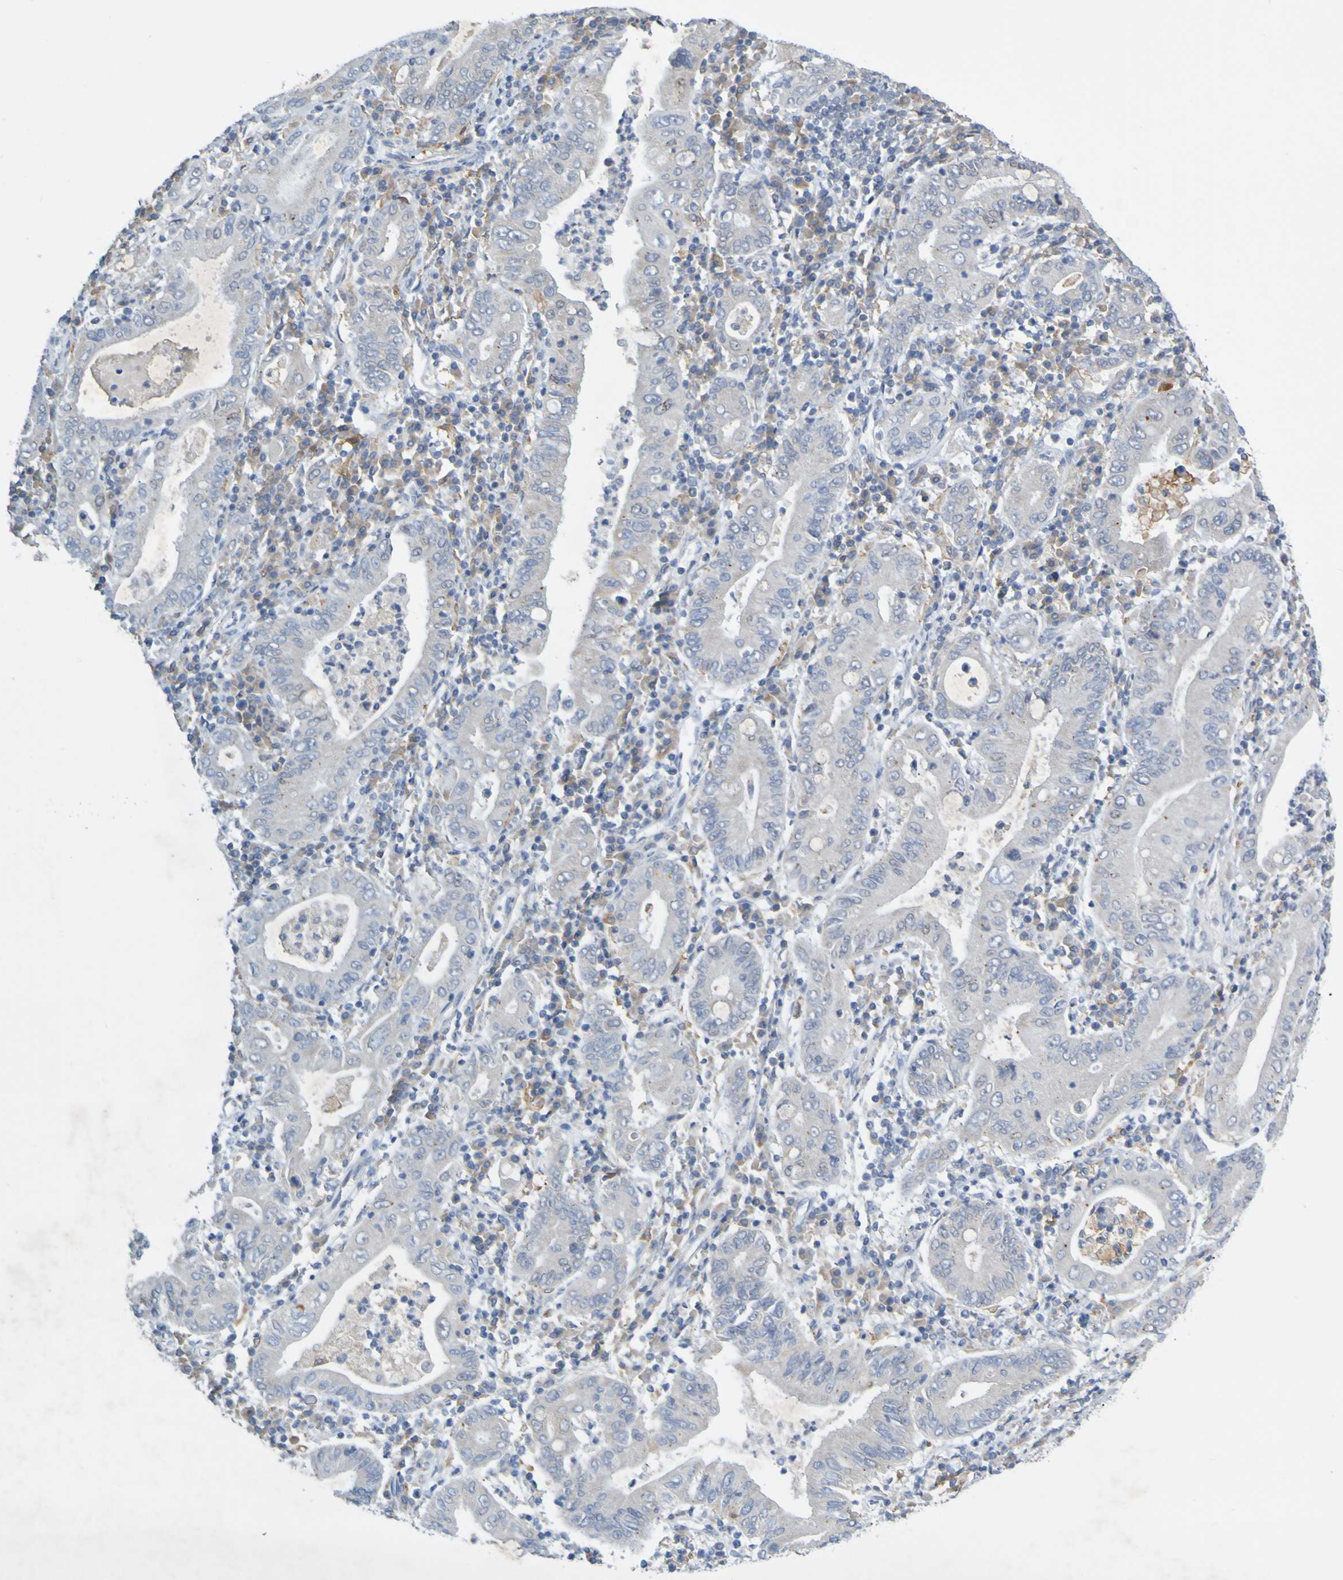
{"staining": {"intensity": "negative", "quantity": "none", "location": "none"}, "tissue": "stomach cancer", "cell_type": "Tumor cells", "image_type": "cancer", "snomed": [{"axis": "morphology", "description": "Normal tissue, NOS"}, {"axis": "morphology", "description": "Adenocarcinoma, NOS"}, {"axis": "topography", "description": "Esophagus"}, {"axis": "topography", "description": "Stomach, upper"}, {"axis": "topography", "description": "Peripheral nerve tissue"}], "caption": "Protein analysis of stomach adenocarcinoma shows no significant staining in tumor cells. (DAB (3,3'-diaminobenzidine) IHC, high magnification).", "gene": "LILRB5", "patient": {"sex": "male", "age": 62}}